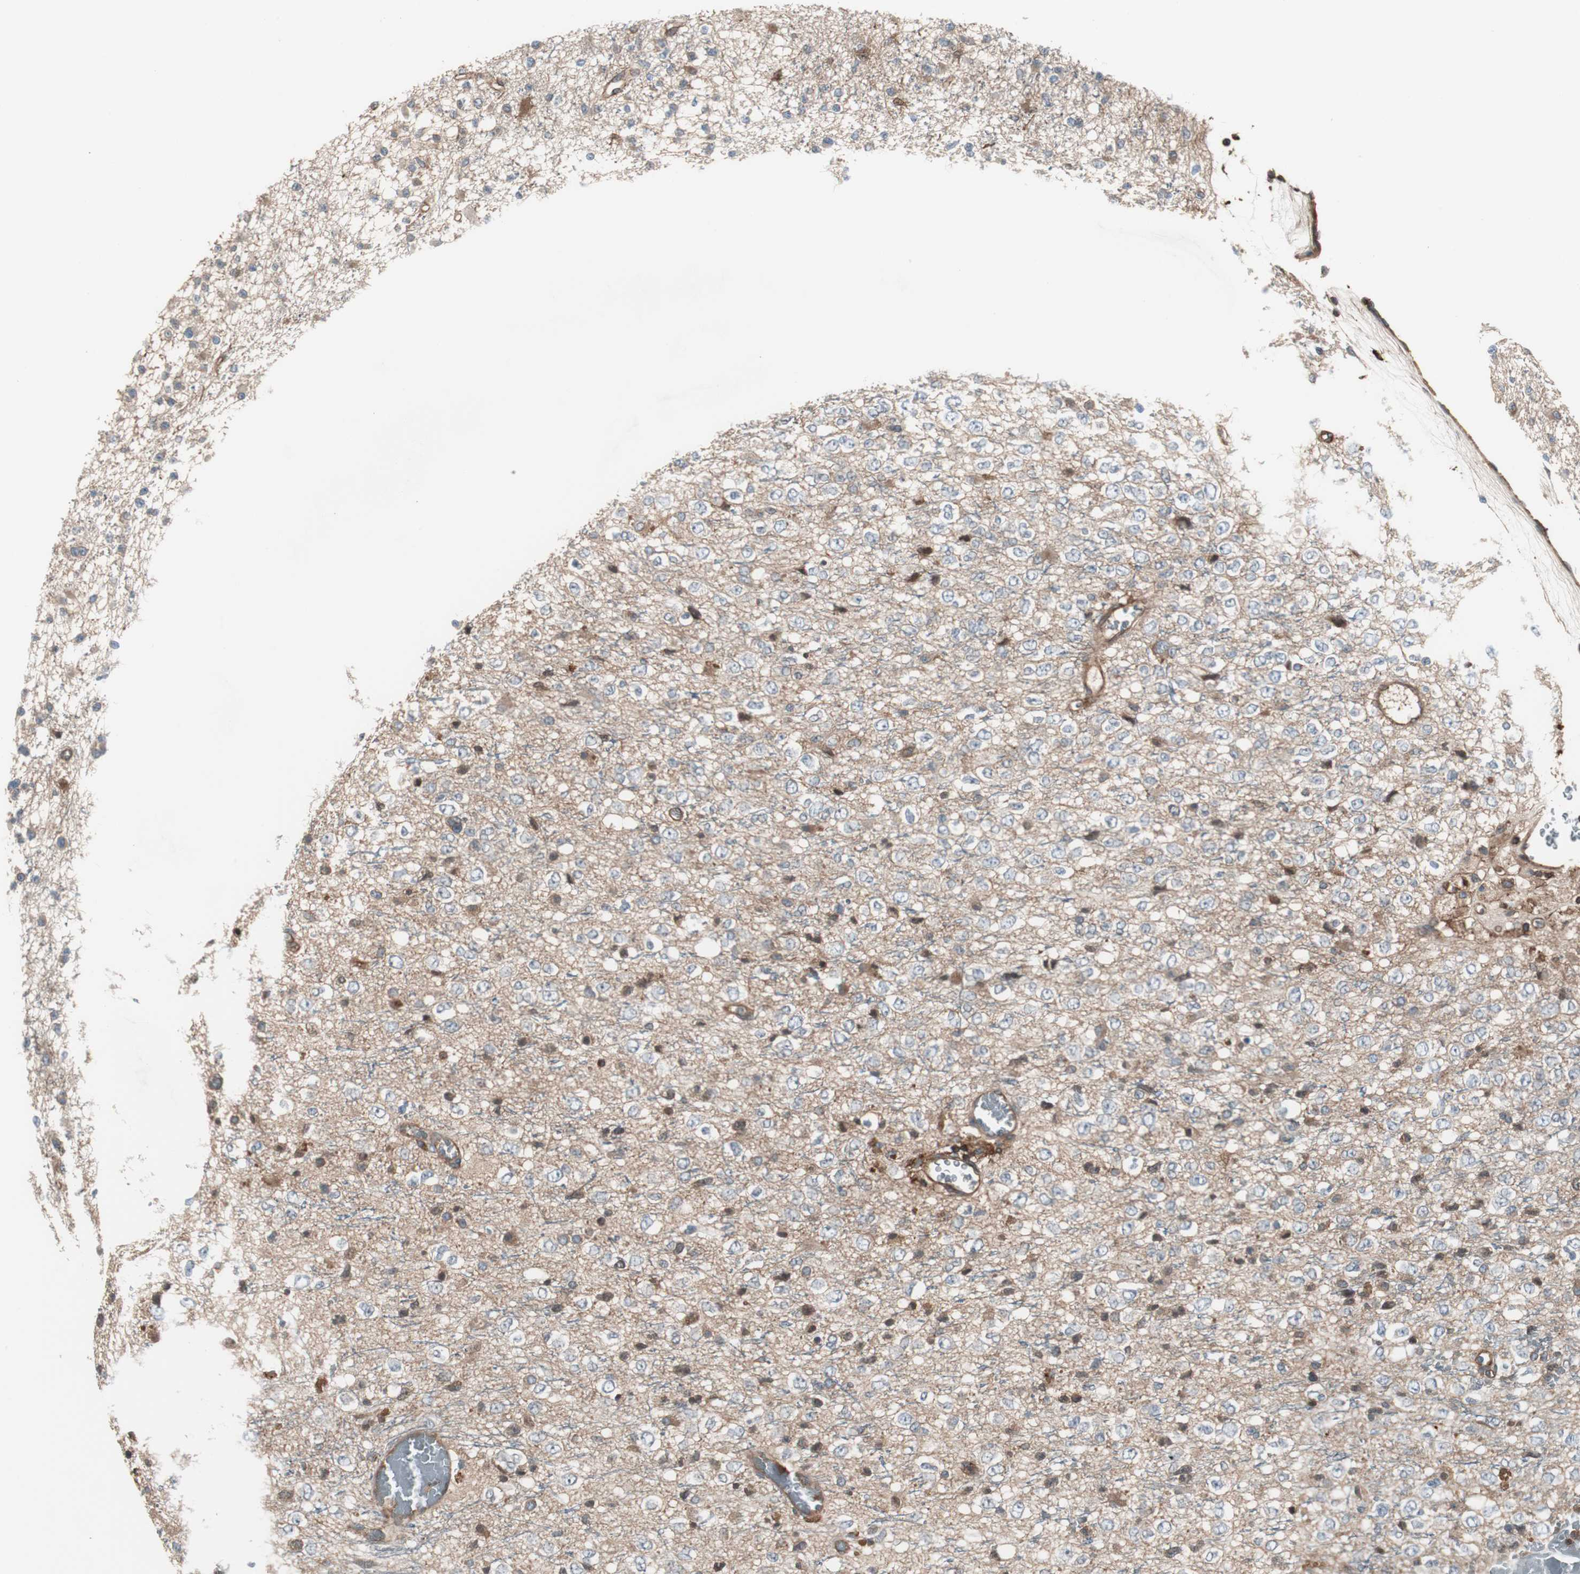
{"staining": {"intensity": "strong", "quantity": "<25%", "location": "cytoplasmic/membranous"}, "tissue": "glioma", "cell_type": "Tumor cells", "image_type": "cancer", "snomed": [{"axis": "morphology", "description": "Glioma, malignant, High grade"}, {"axis": "topography", "description": "pancreas cauda"}], "caption": "Approximately <25% of tumor cells in glioma show strong cytoplasmic/membranous protein positivity as visualized by brown immunohistochemical staining.", "gene": "B2M", "patient": {"sex": "male", "age": 60}}